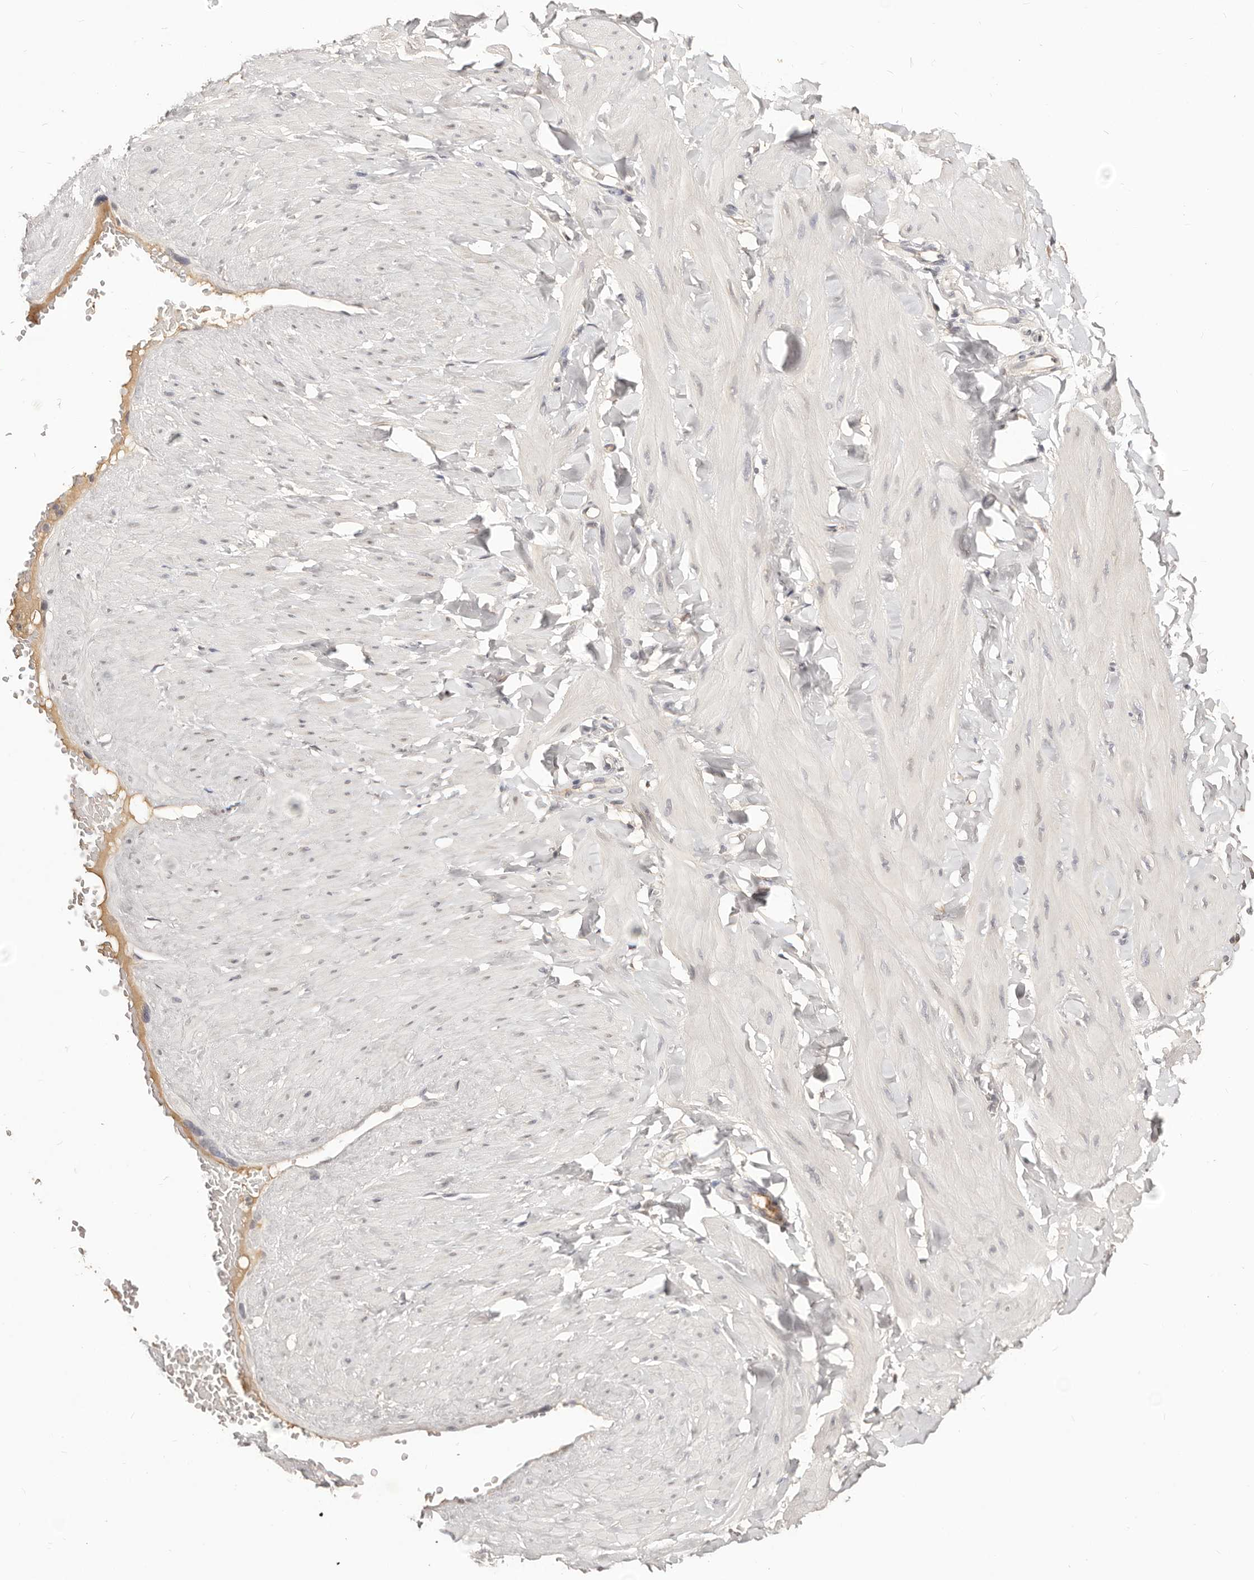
{"staining": {"intensity": "negative", "quantity": "none", "location": "none"}, "tissue": "adipose tissue", "cell_type": "Adipocytes", "image_type": "normal", "snomed": [{"axis": "morphology", "description": "Normal tissue, NOS"}, {"axis": "topography", "description": "Adipose tissue"}, {"axis": "topography", "description": "Vascular tissue"}, {"axis": "topography", "description": "Peripheral nerve tissue"}], "caption": "Immunohistochemical staining of unremarkable adipose tissue shows no significant expression in adipocytes.", "gene": "TSPAN13", "patient": {"sex": "male", "age": 25}}